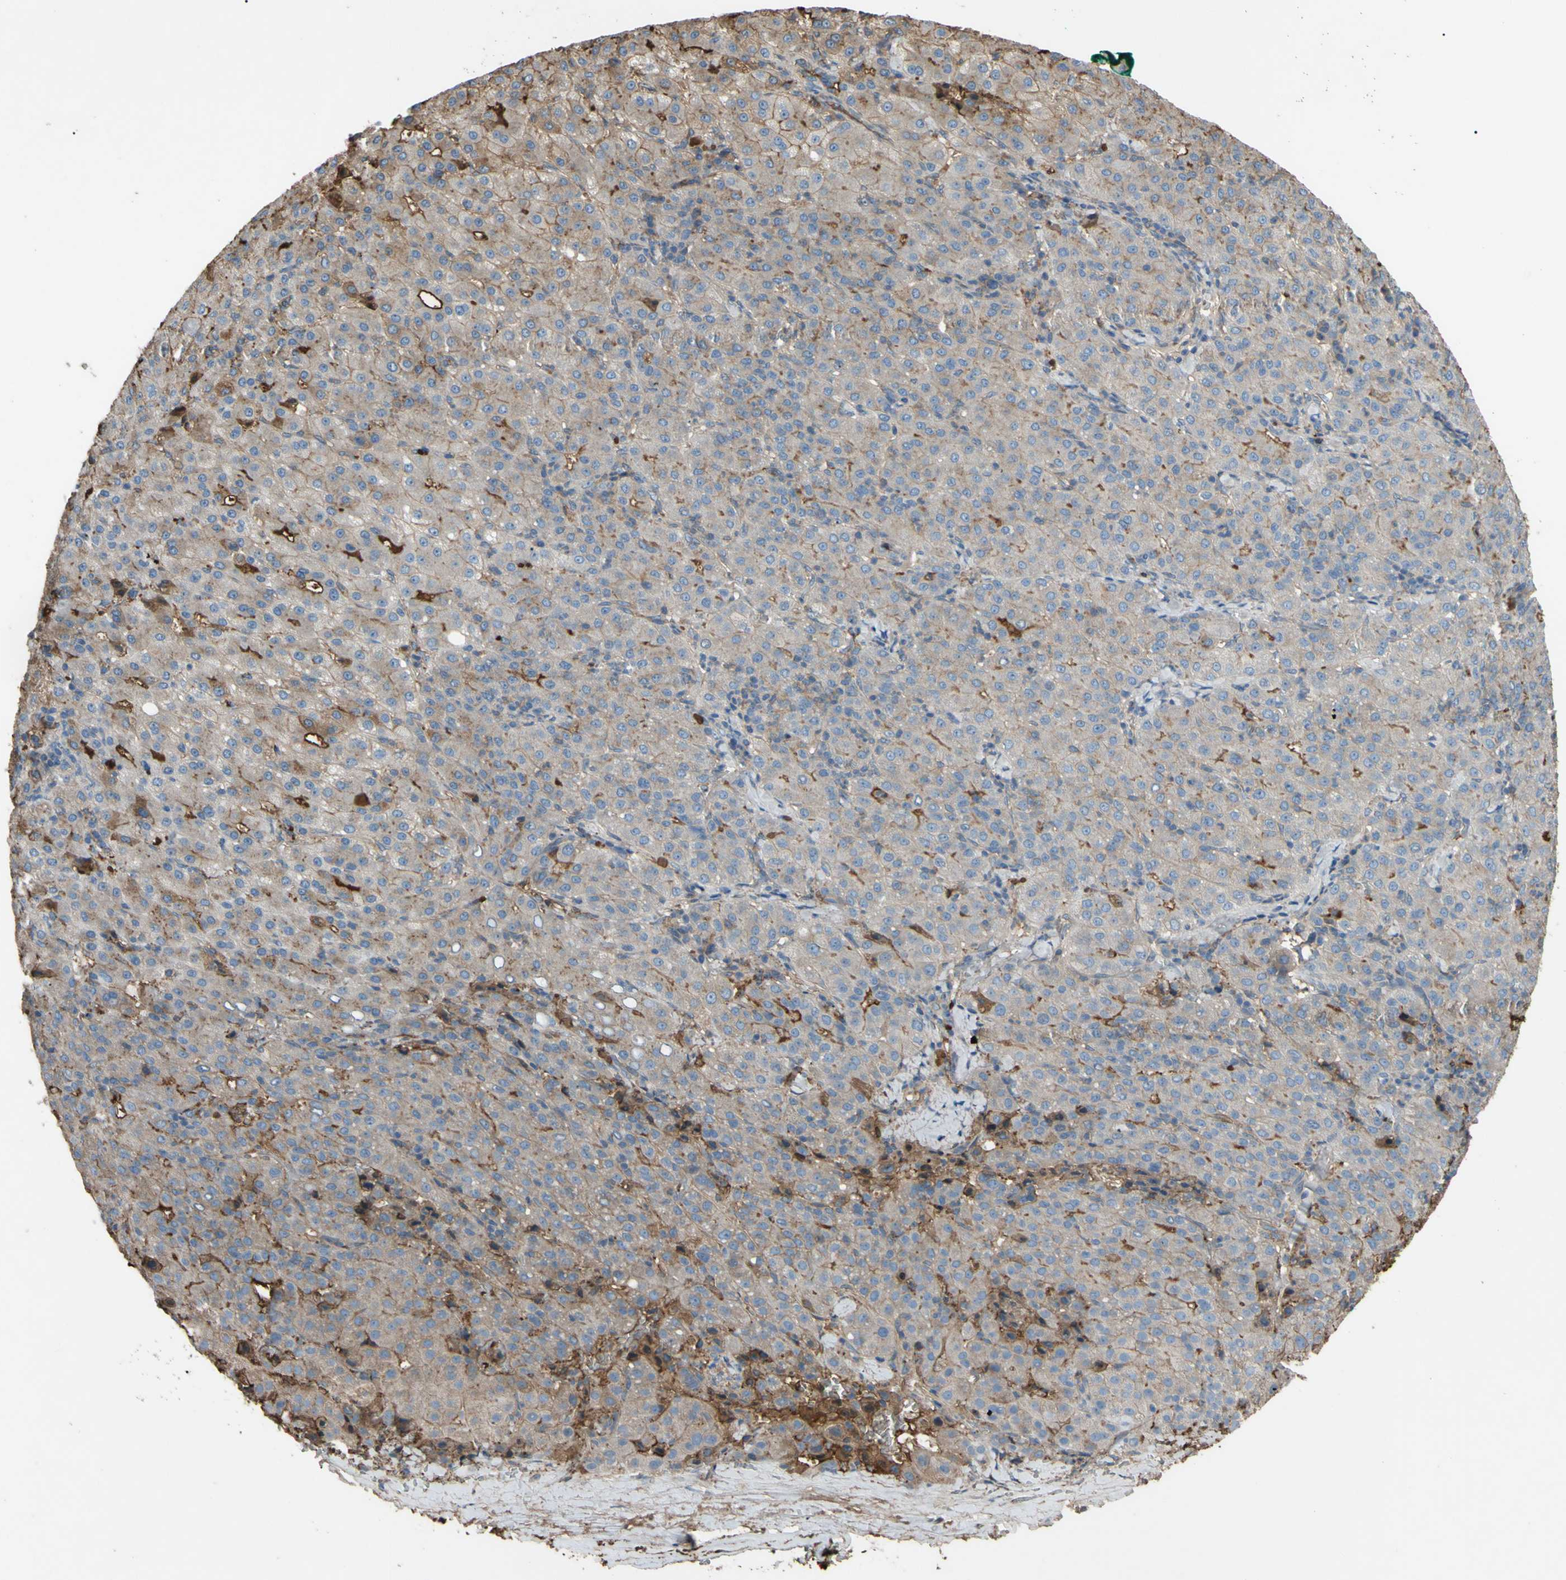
{"staining": {"intensity": "weak", "quantity": "25%-75%", "location": "cytoplasmic/membranous"}, "tissue": "liver cancer", "cell_type": "Tumor cells", "image_type": "cancer", "snomed": [{"axis": "morphology", "description": "Carcinoma, Hepatocellular, NOS"}, {"axis": "topography", "description": "Liver"}], "caption": "Weak cytoplasmic/membranous protein staining is seen in approximately 25%-75% of tumor cells in liver cancer (hepatocellular carcinoma).", "gene": "PTGDS", "patient": {"sex": "male", "age": 65}}